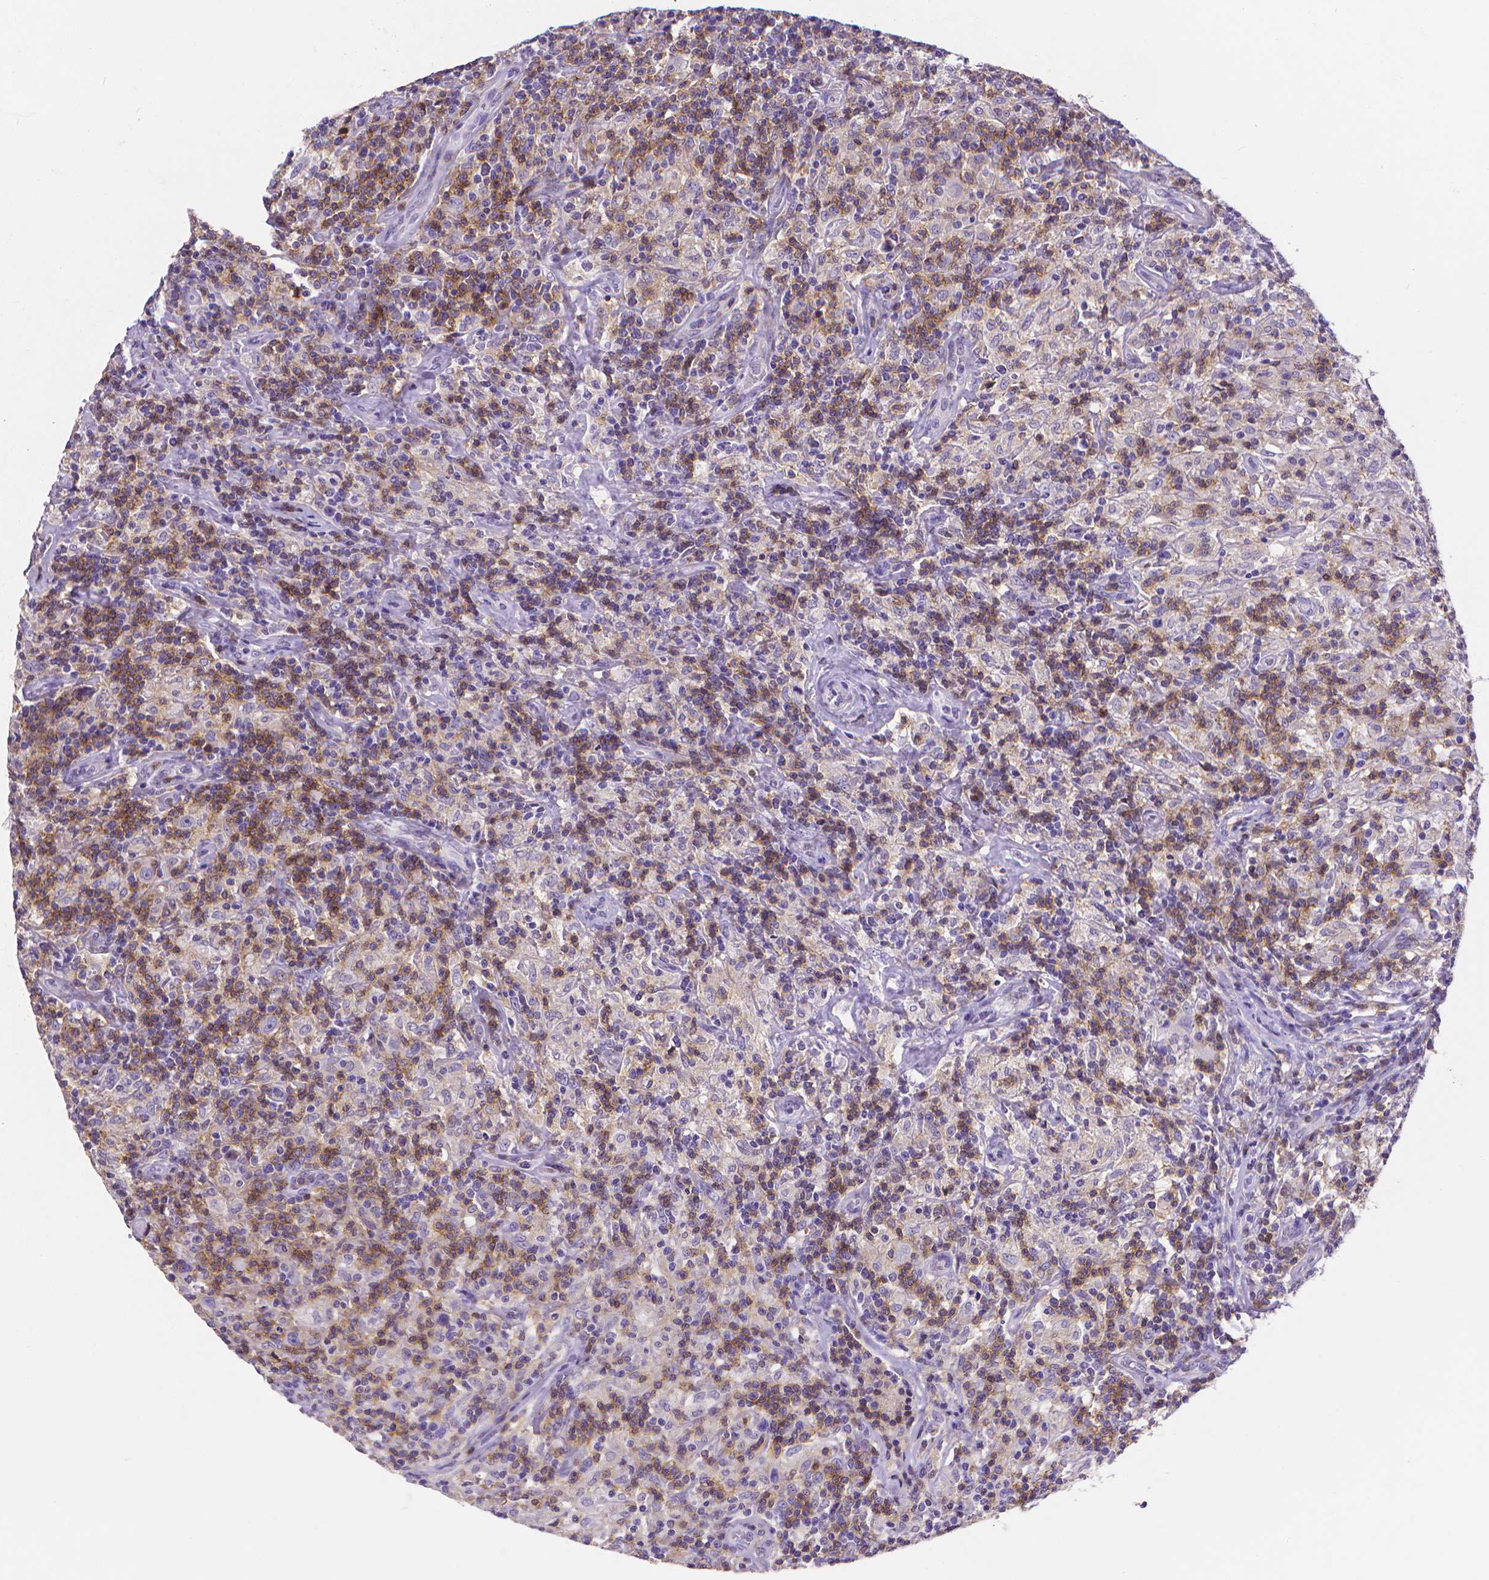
{"staining": {"intensity": "negative", "quantity": "none", "location": "none"}, "tissue": "lymphoma", "cell_type": "Tumor cells", "image_type": "cancer", "snomed": [{"axis": "morphology", "description": "Hodgkin's disease, NOS"}, {"axis": "topography", "description": "Lymph node"}], "caption": "Tumor cells show no significant protein staining in lymphoma.", "gene": "CD4", "patient": {"sex": "male", "age": 70}}